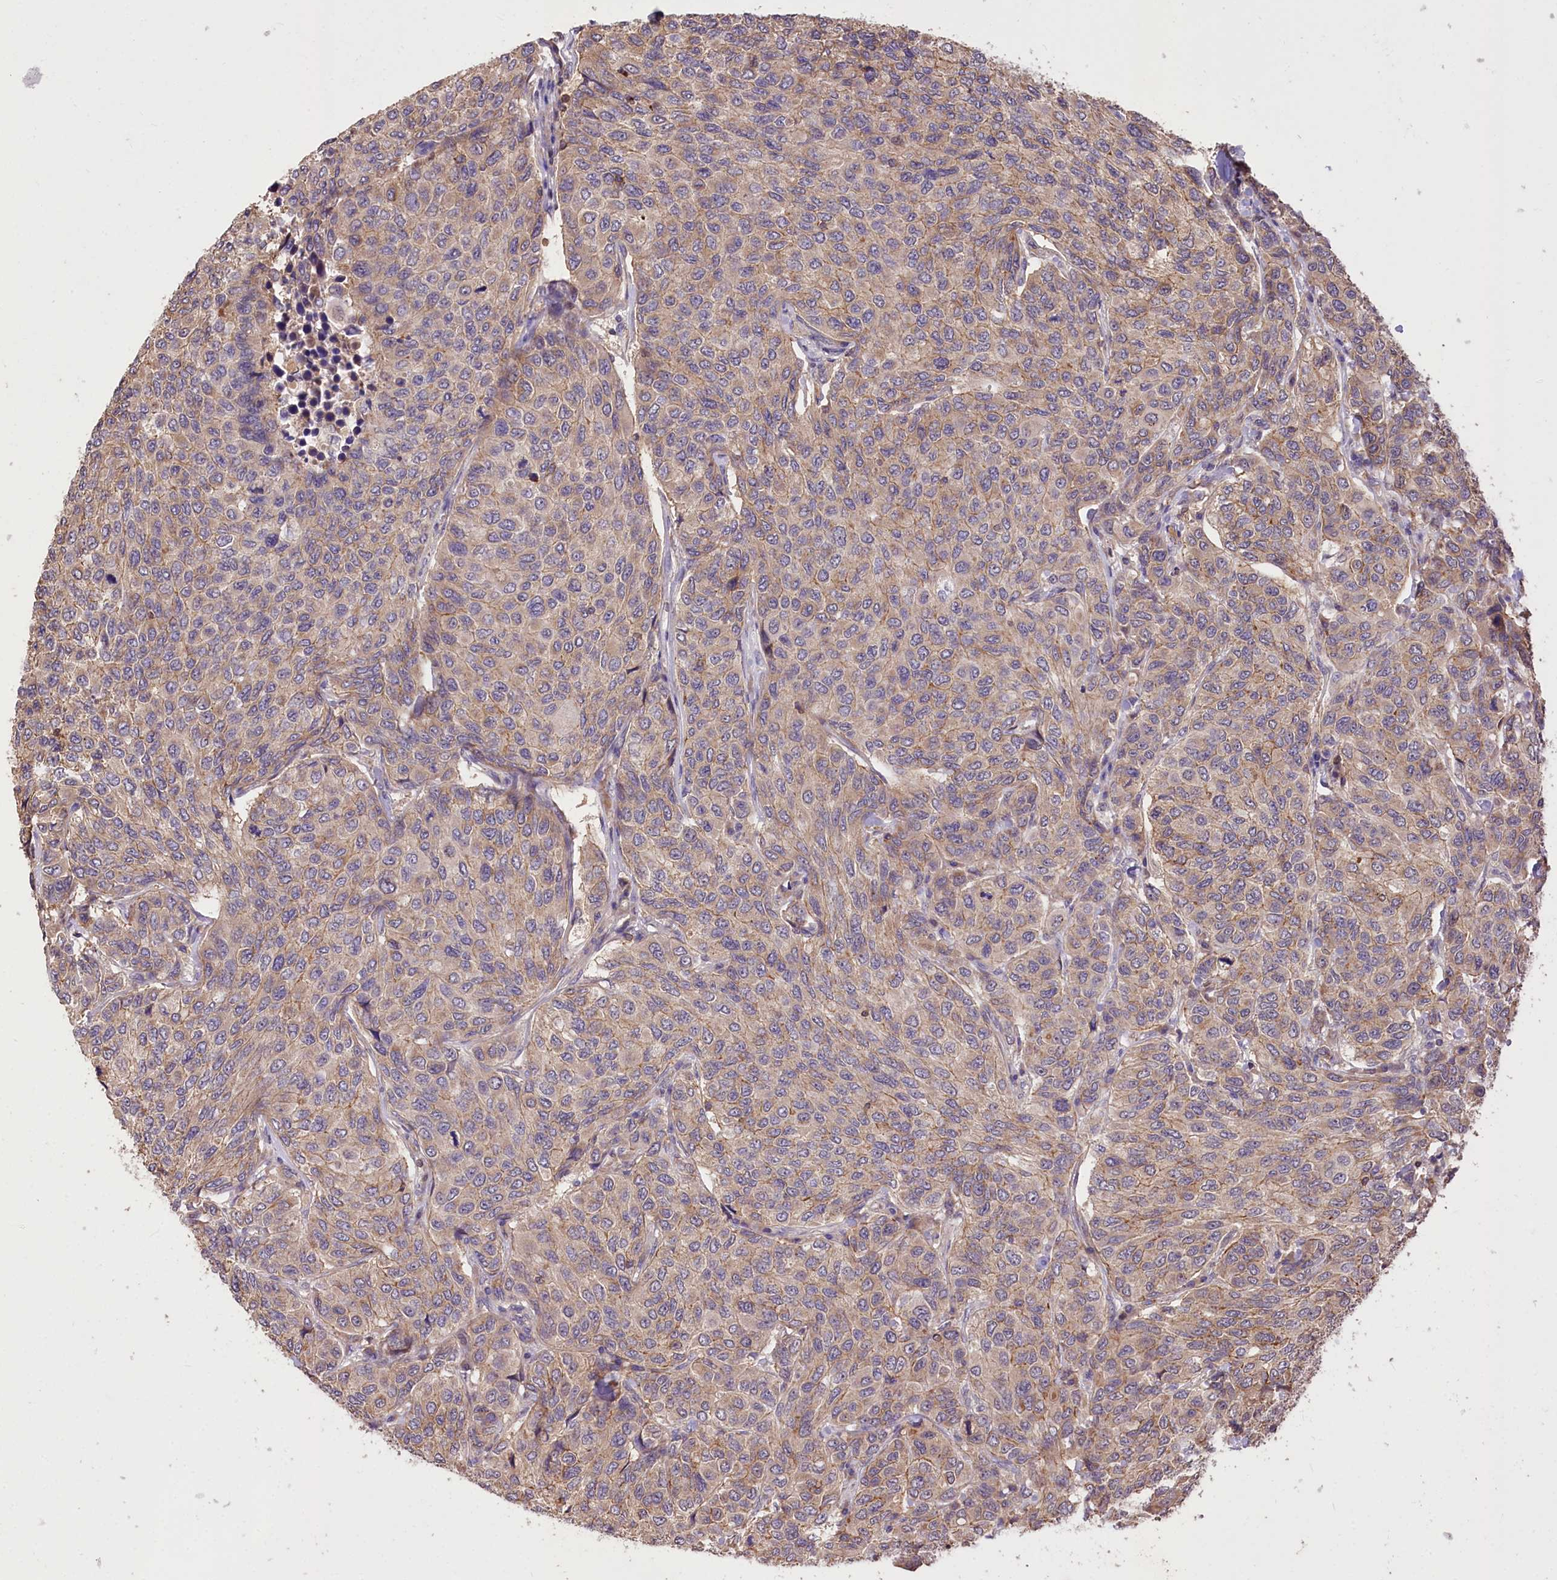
{"staining": {"intensity": "weak", "quantity": ">75%", "location": "cytoplasmic/membranous"}, "tissue": "breast cancer", "cell_type": "Tumor cells", "image_type": "cancer", "snomed": [{"axis": "morphology", "description": "Duct carcinoma"}, {"axis": "topography", "description": "Breast"}], "caption": "Tumor cells display weak cytoplasmic/membranous staining in approximately >75% of cells in breast cancer (invasive ductal carcinoma).", "gene": "SERGEF", "patient": {"sex": "female", "age": 55}}